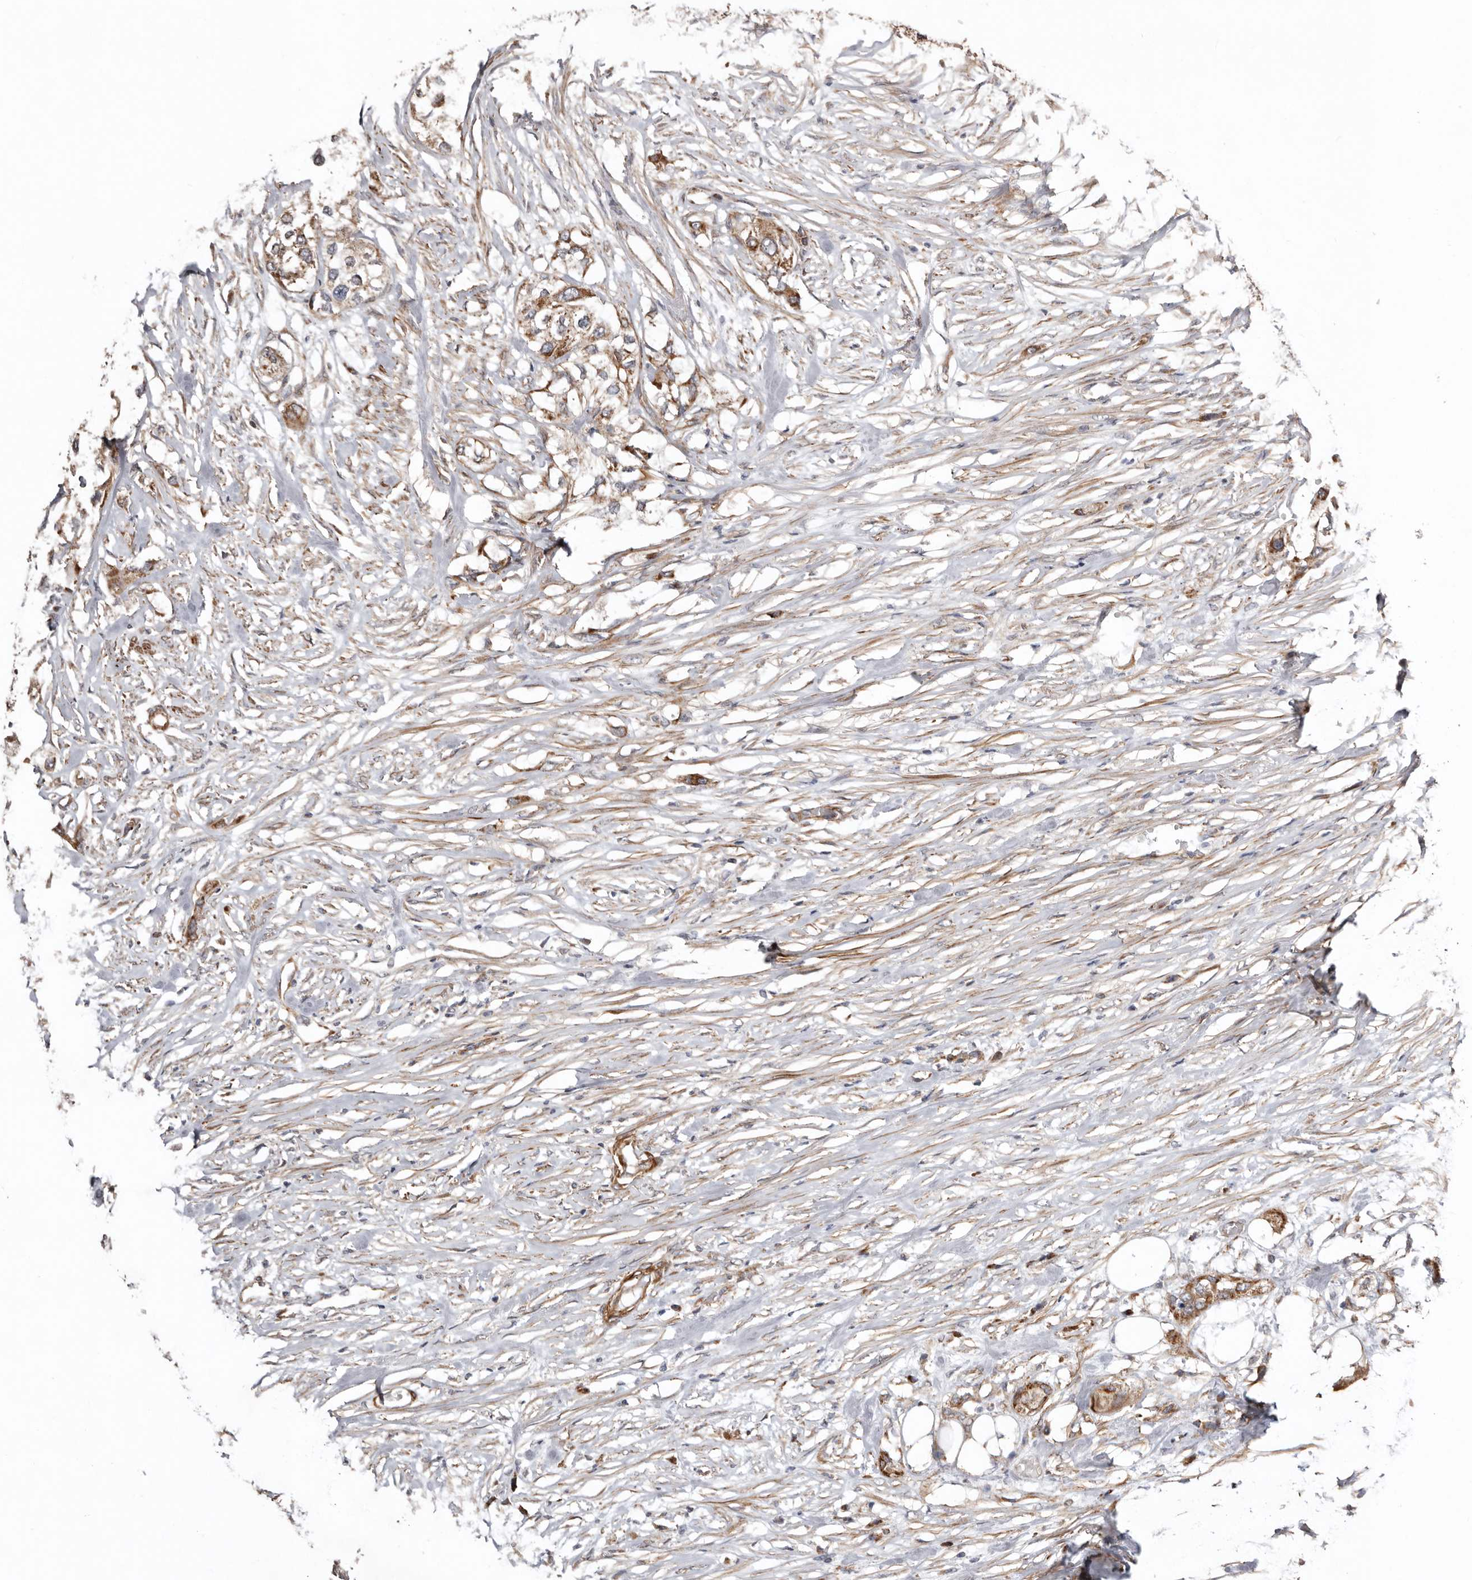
{"staining": {"intensity": "moderate", "quantity": ">75%", "location": "cytoplasmic/membranous"}, "tissue": "urothelial cancer", "cell_type": "Tumor cells", "image_type": "cancer", "snomed": [{"axis": "morphology", "description": "Urothelial carcinoma, High grade"}, {"axis": "topography", "description": "Urinary bladder"}], "caption": "Immunohistochemistry (IHC) (DAB (3,3'-diaminobenzidine)) staining of human urothelial cancer exhibits moderate cytoplasmic/membranous protein positivity in approximately >75% of tumor cells.", "gene": "PROKR1", "patient": {"sex": "male", "age": 64}}